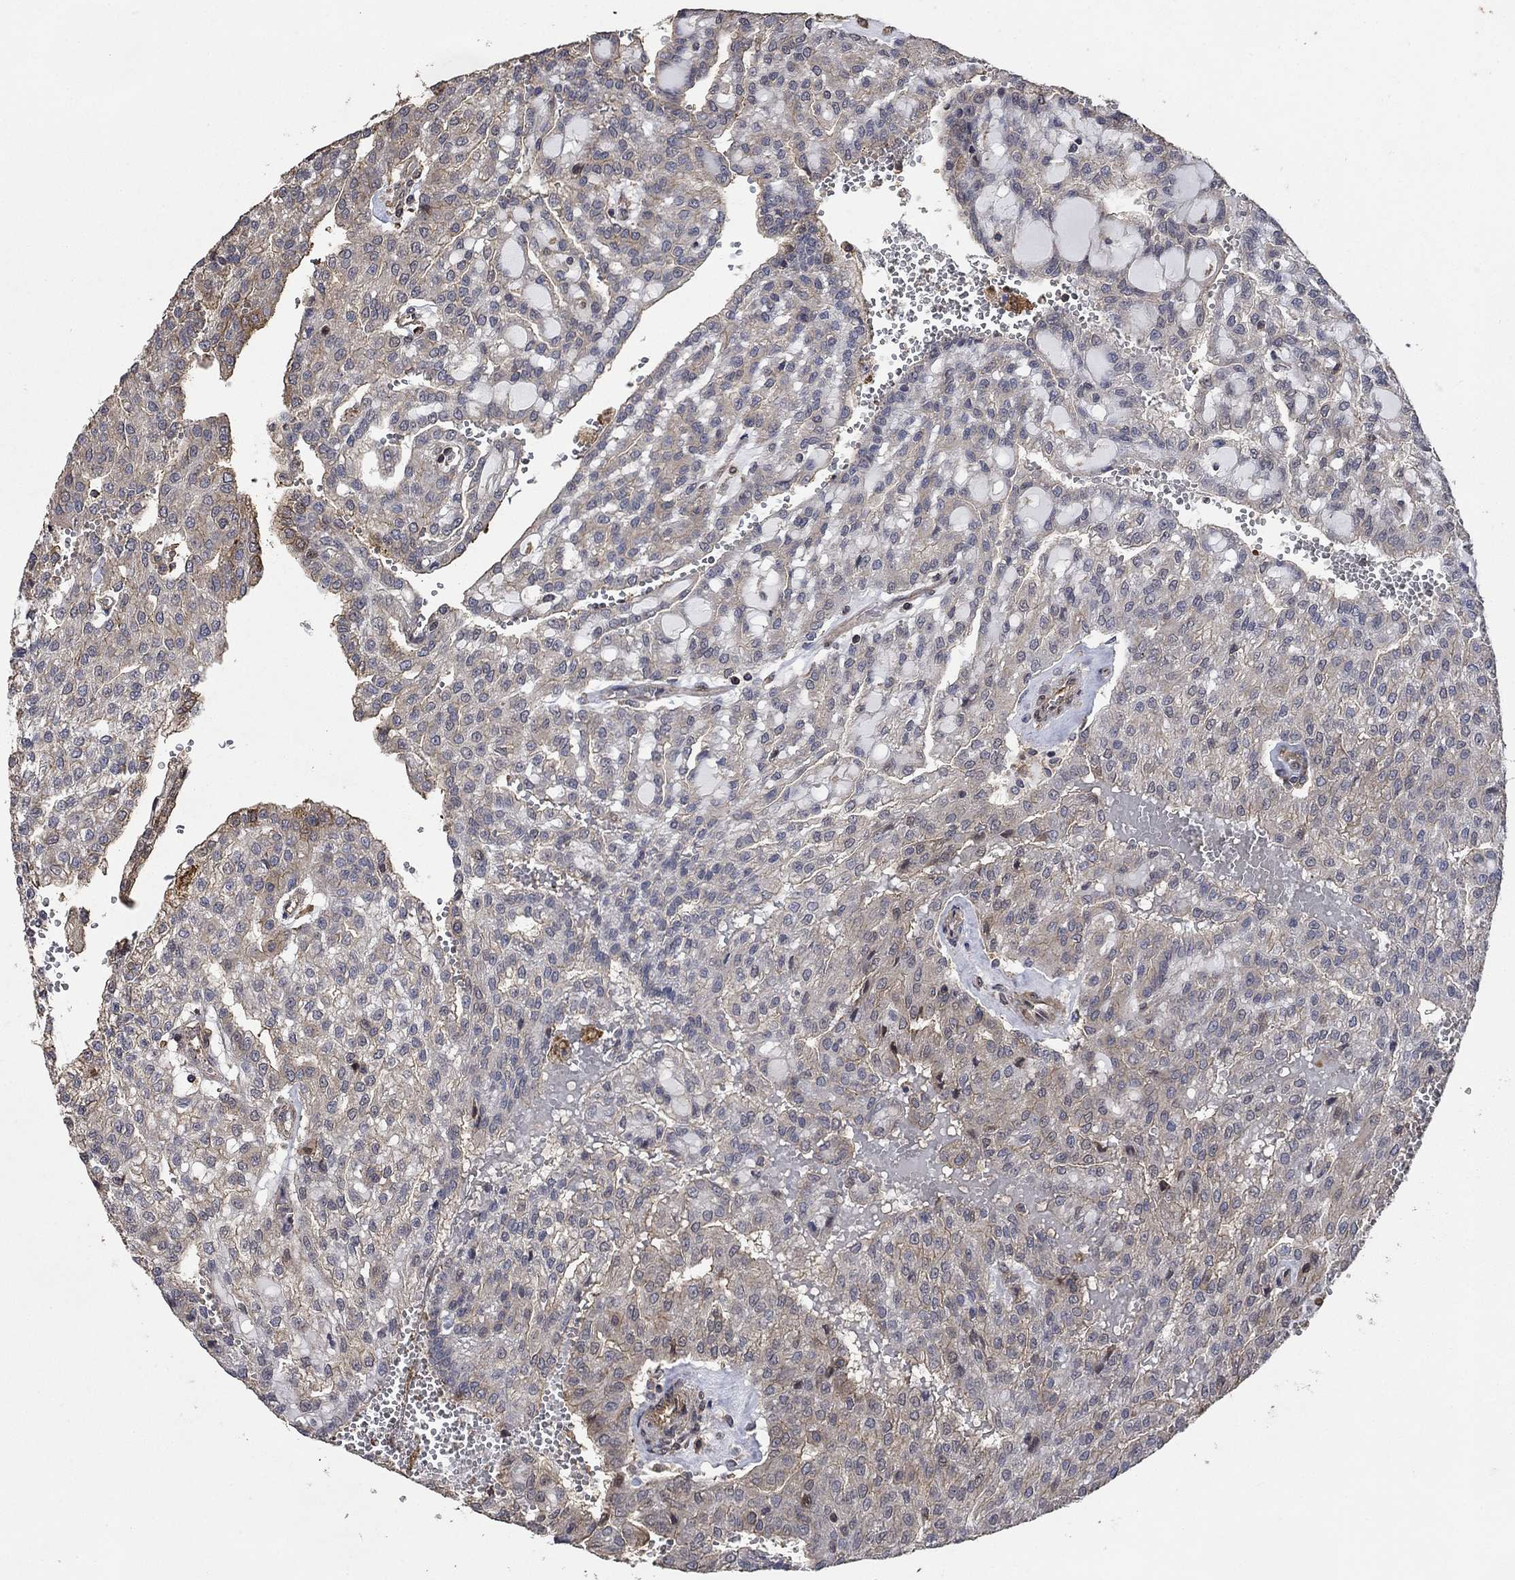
{"staining": {"intensity": "negative", "quantity": "none", "location": "none"}, "tissue": "renal cancer", "cell_type": "Tumor cells", "image_type": "cancer", "snomed": [{"axis": "morphology", "description": "Adenocarcinoma, NOS"}, {"axis": "topography", "description": "Kidney"}], "caption": "Histopathology image shows no protein positivity in tumor cells of renal cancer tissue.", "gene": "PDE3A", "patient": {"sex": "male", "age": 63}}